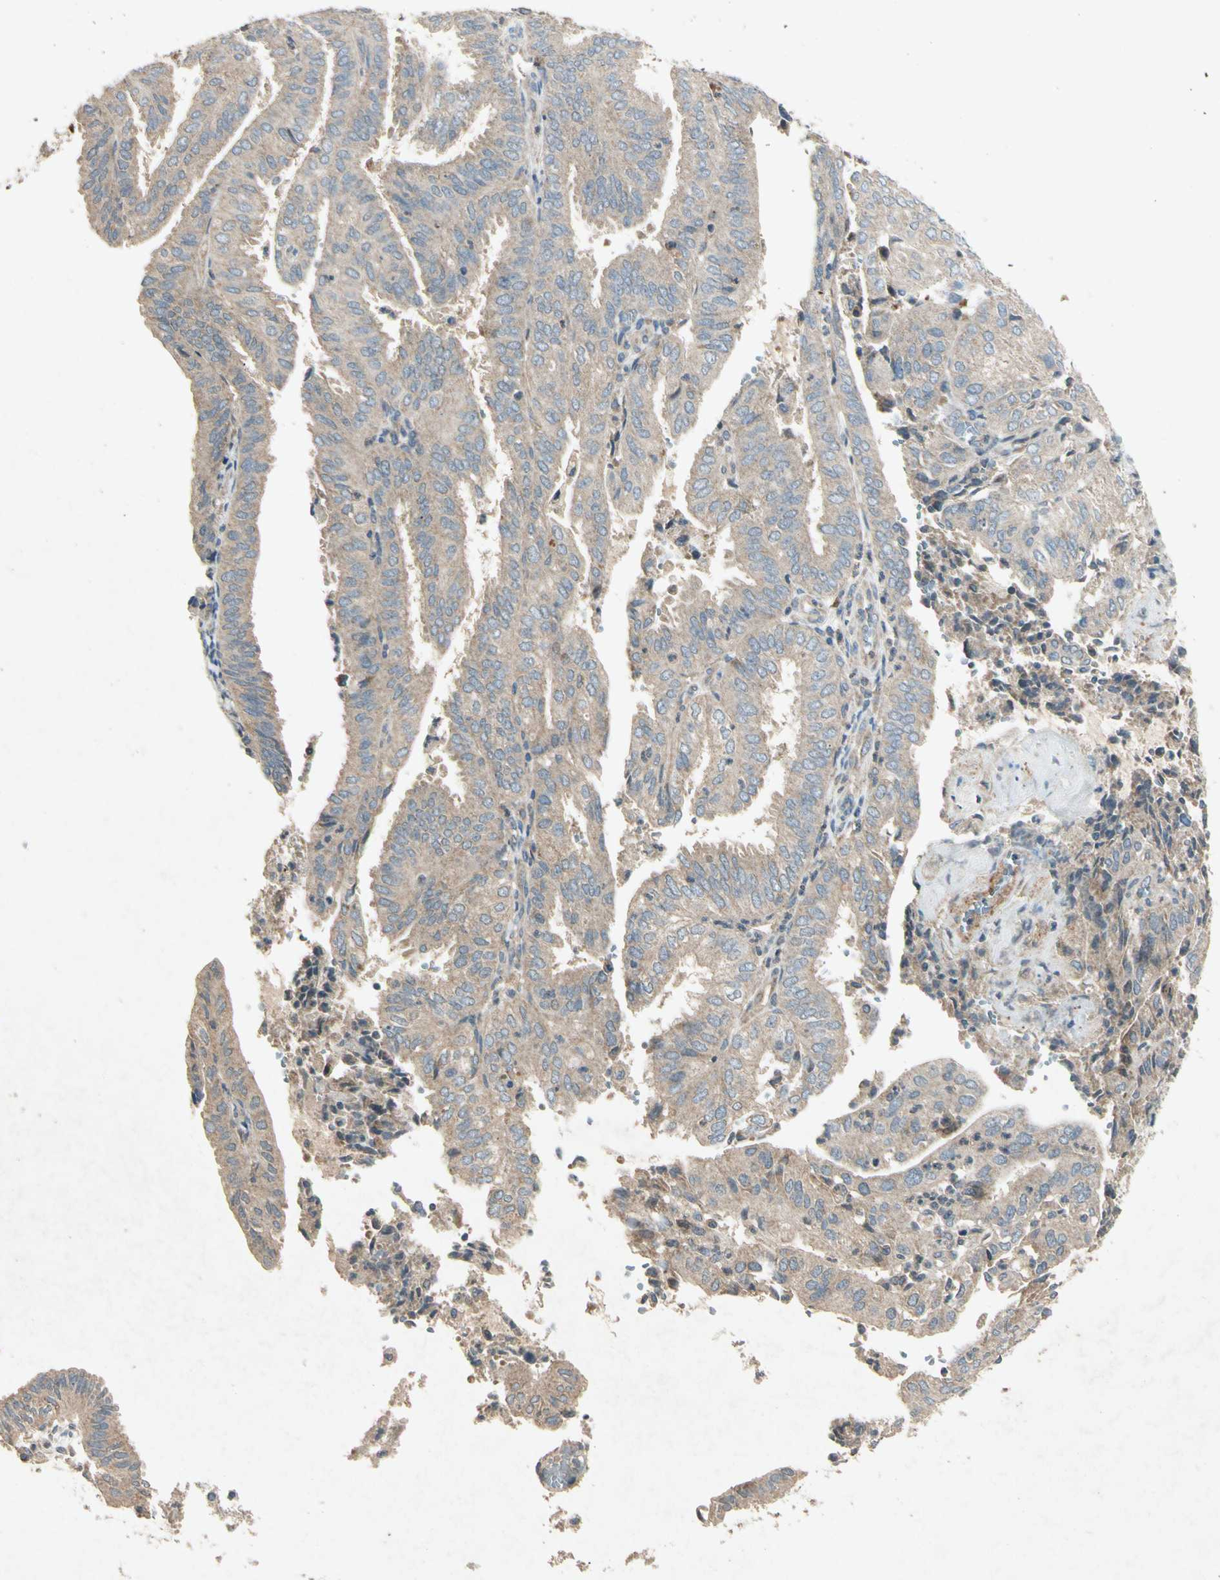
{"staining": {"intensity": "weak", "quantity": ">75%", "location": "cytoplasmic/membranous"}, "tissue": "endometrial cancer", "cell_type": "Tumor cells", "image_type": "cancer", "snomed": [{"axis": "morphology", "description": "Adenocarcinoma, NOS"}, {"axis": "topography", "description": "Uterus"}], "caption": "Immunohistochemical staining of endometrial cancer (adenocarcinoma) reveals low levels of weak cytoplasmic/membranous protein positivity in about >75% of tumor cells.", "gene": "GPLD1", "patient": {"sex": "female", "age": 60}}